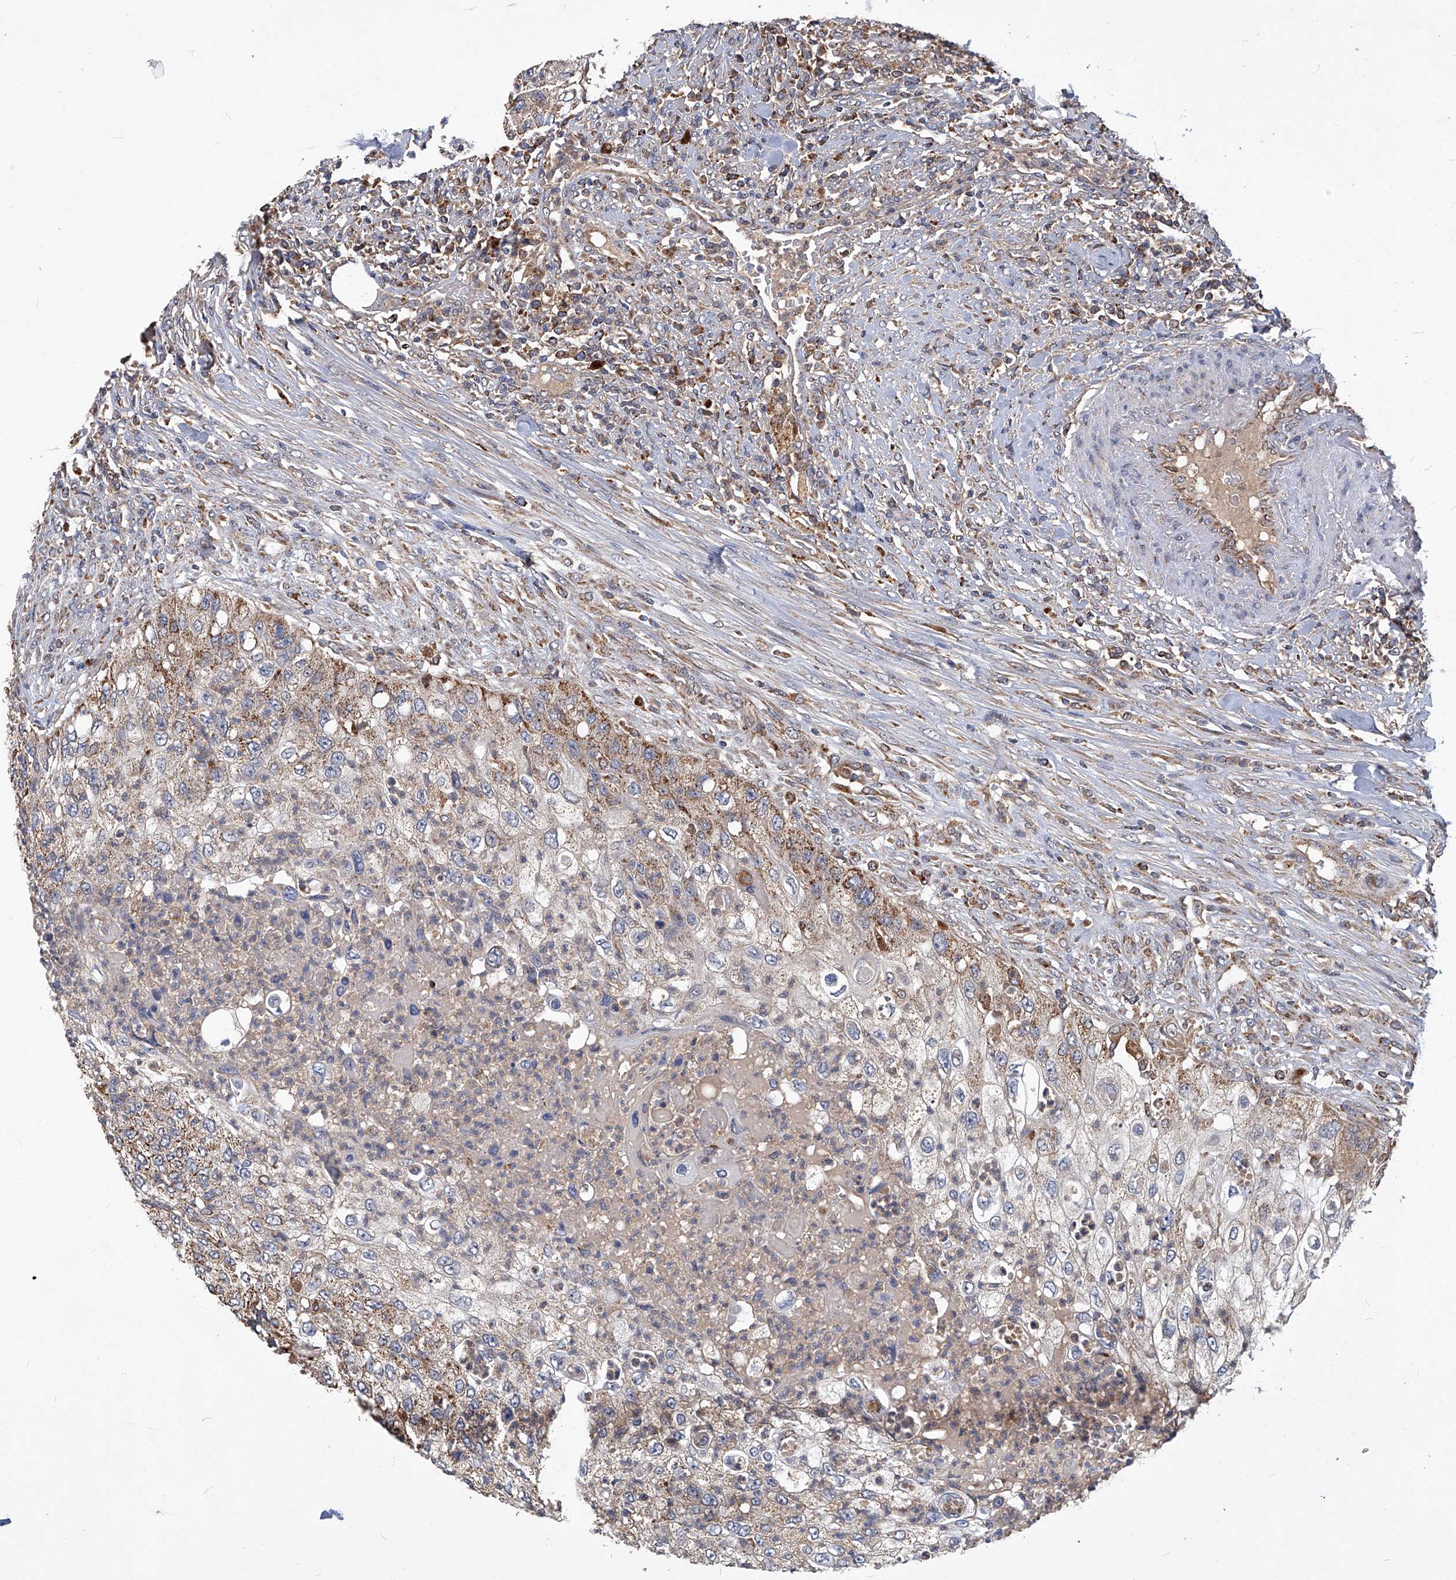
{"staining": {"intensity": "moderate", "quantity": "<25%", "location": "cytoplasmic/membranous"}, "tissue": "urothelial cancer", "cell_type": "Tumor cells", "image_type": "cancer", "snomed": [{"axis": "morphology", "description": "Urothelial carcinoma, High grade"}, {"axis": "topography", "description": "Urinary bladder"}], "caption": "Immunohistochemistry (IHC) micrograph of urothelial cancer stained for a protein (brown), which demonstrates low levels of moderate cytoplasmic/membranous expression in about <25% of tumor cells.", "gene": "TNFRSF13B", "patient": {"sex": "female", "age": 60}}